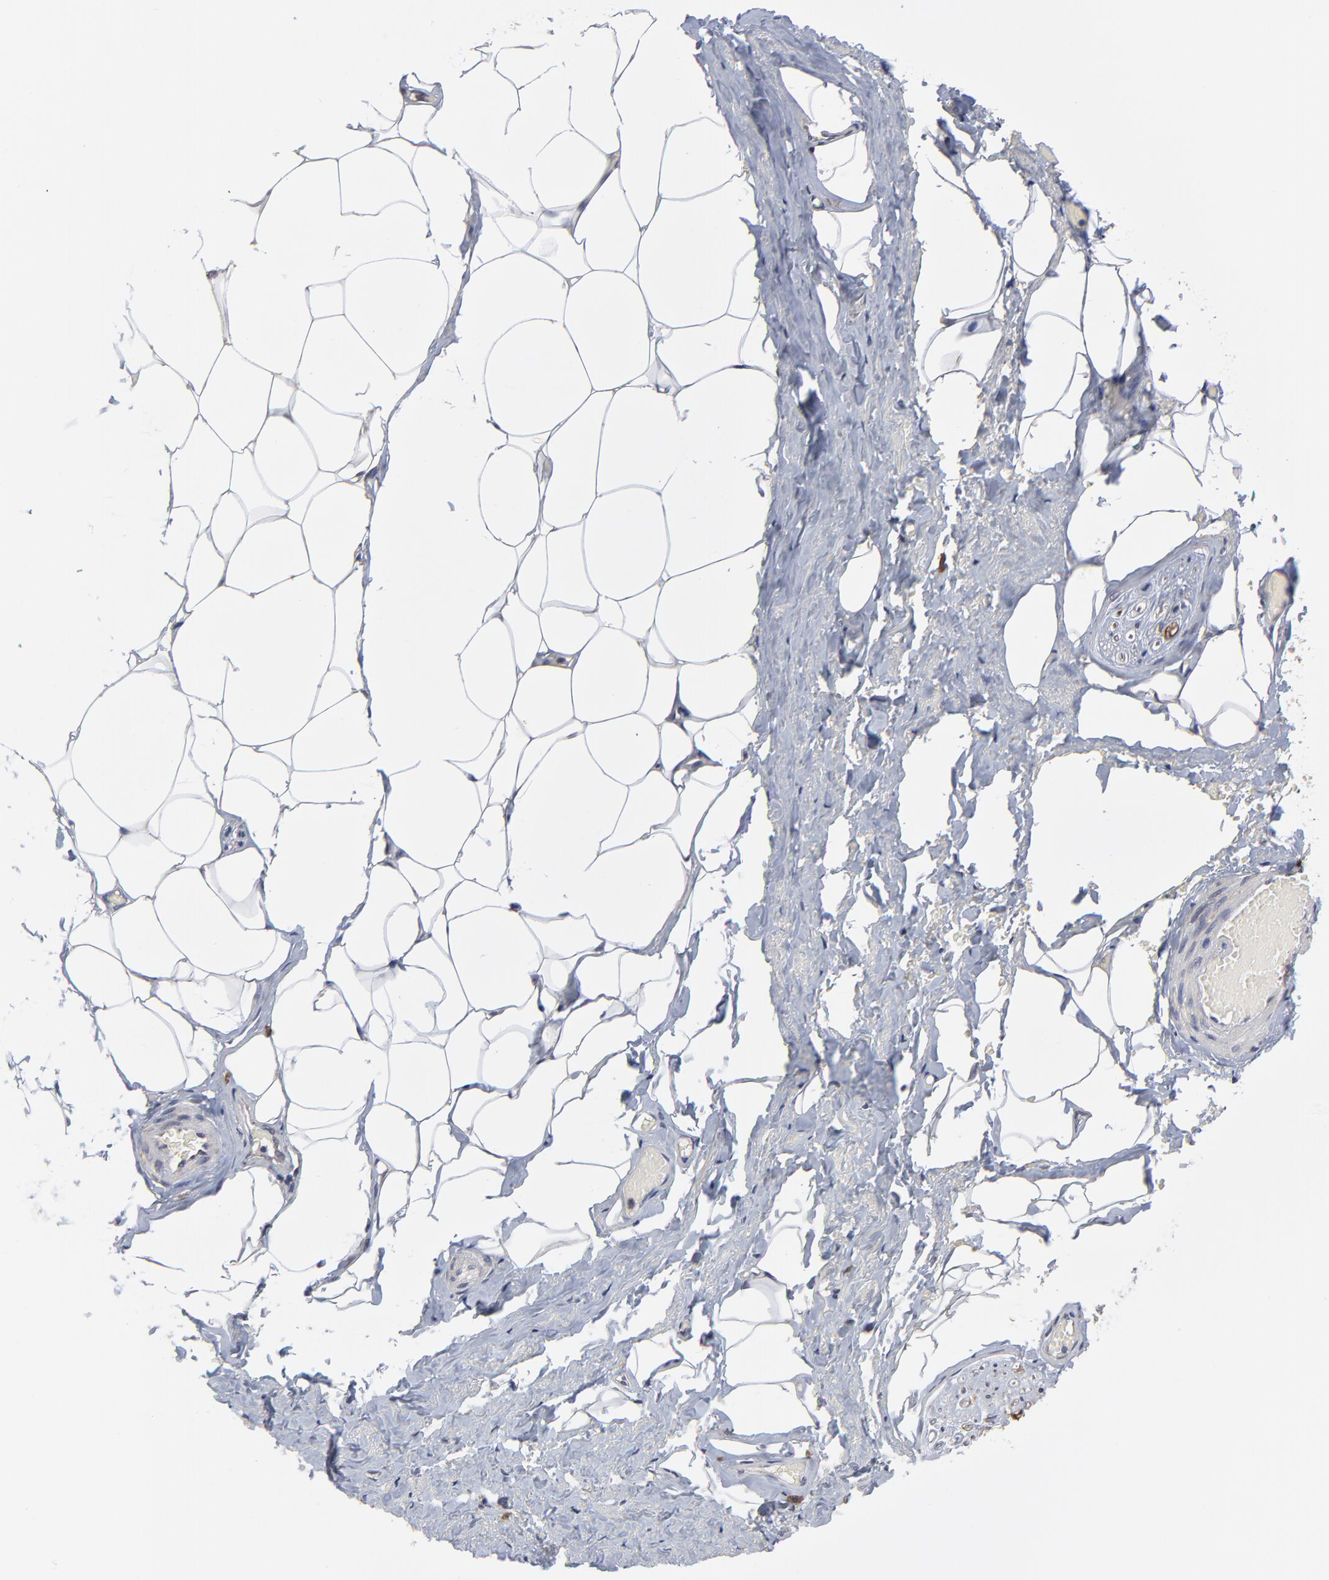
{"staining": {"intensity": "negative", "quantity": "none", "location": "none"}, "tissue": "adipose tissue", "cell_type": "Adipocytes", "image_type": "normal", "snomed": [{"axis": "morphology", "description": "Normal tissue, NOS"}, {"axis": "topography", "description": "Soft tissue"}, {"axis": "topography", "description": "Peripheral nerve tissue"}], "caption": "High power microscopy photomicrograph of an IHC micrograph of unremarkable adipose tissue, revealing no significant expression in adipocytes.", "gene": "ZNF550", "patient": {"sex": "female", "age": 68}}